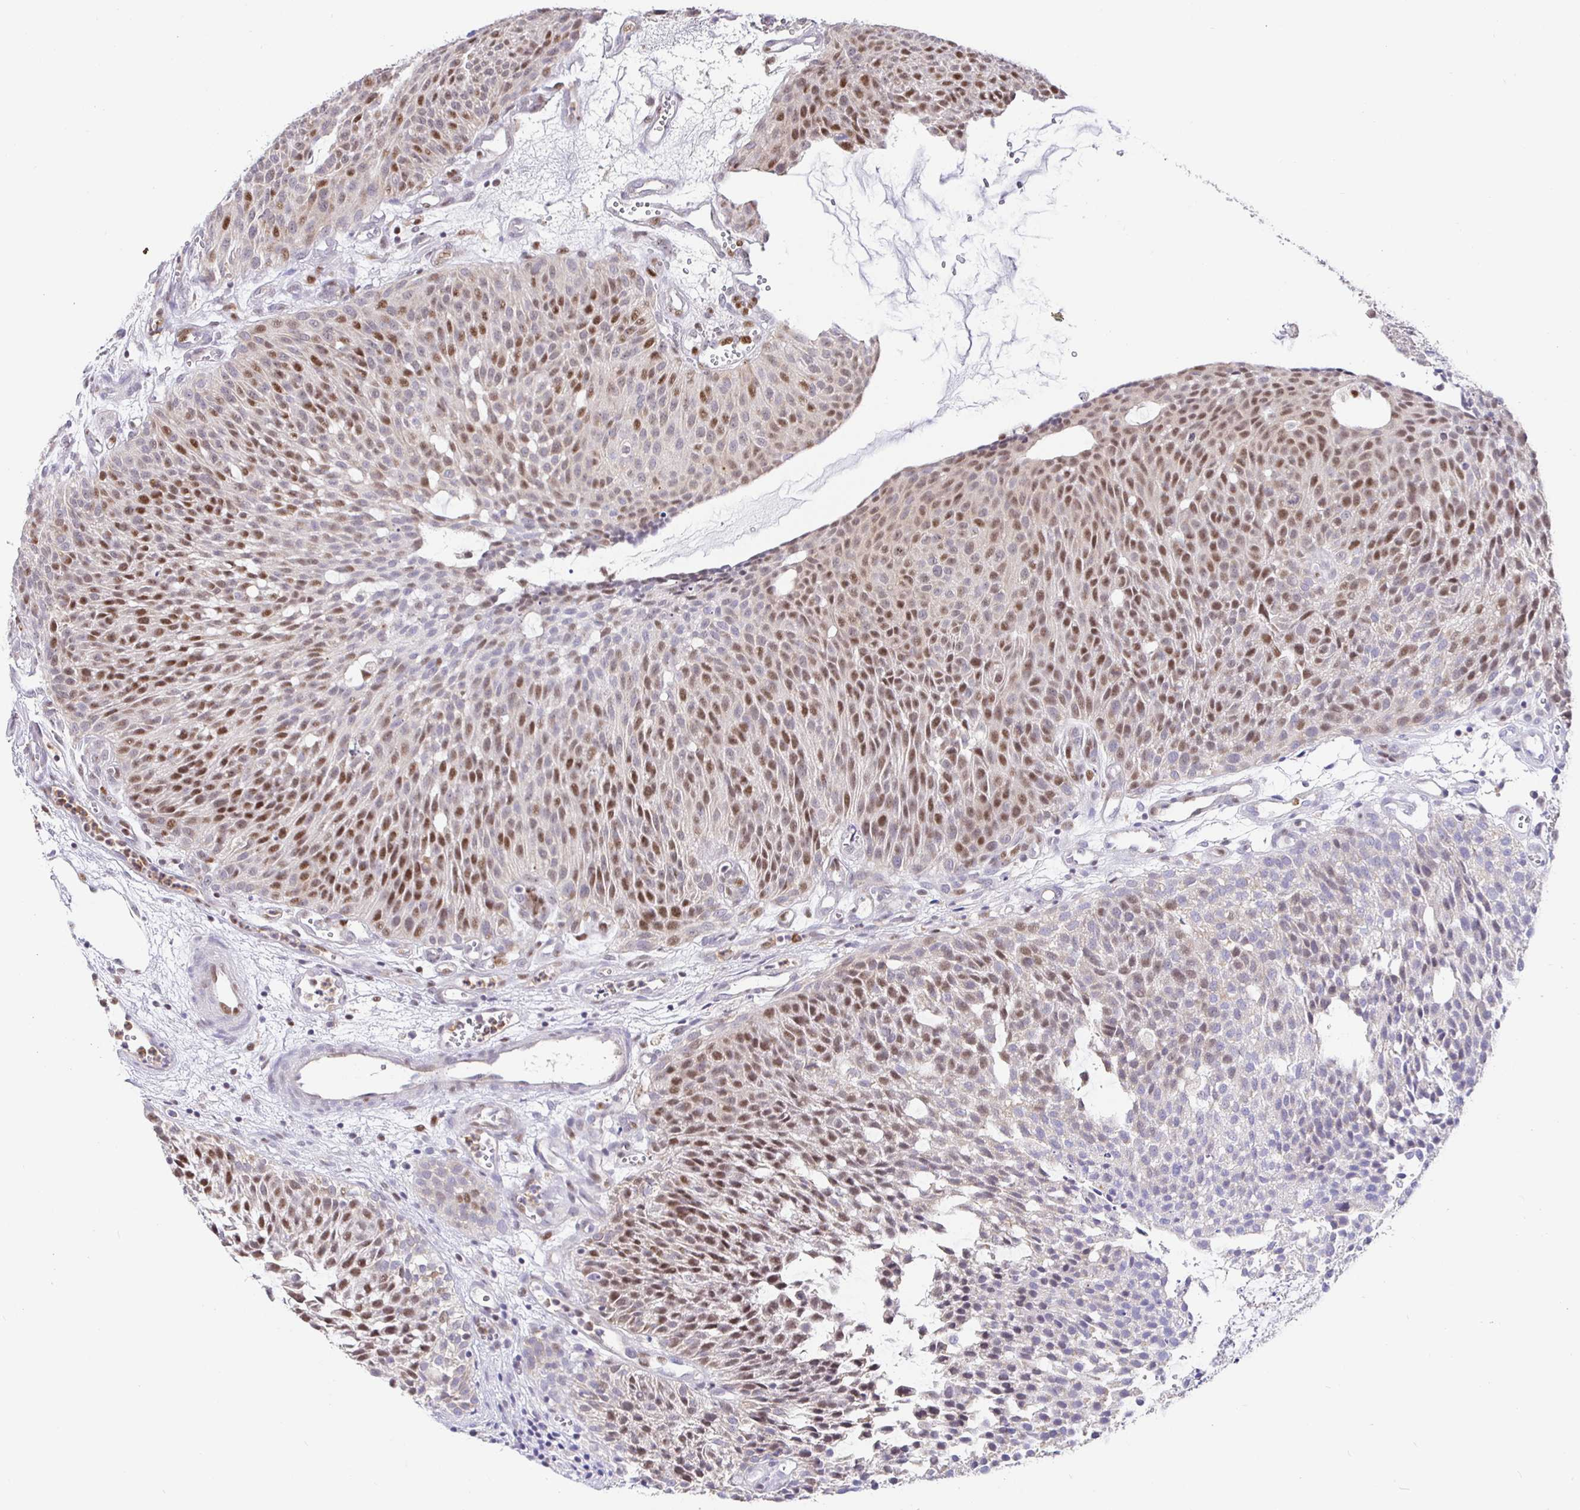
{"staining": {"intensity": "moderate", "quantity": "25%-75%", "location": "nuclear"}, "tissue": "urothelial cancer", "cell_type": "Tumor cells", "image_type": "cancer", "snomed": [{"axis": "morphology", "description": "Urothelial carcinoma, NOS"}, {"axis": "topography", "description": "Urinary bladder"}], "caption": "Brown immunohistochemical staining in urothelial cancer displays moderate nuclear staining in about 25%-75% of tumor cells.", "gene": "SETD5", "patient": {"sex": "male", "age": 84}}